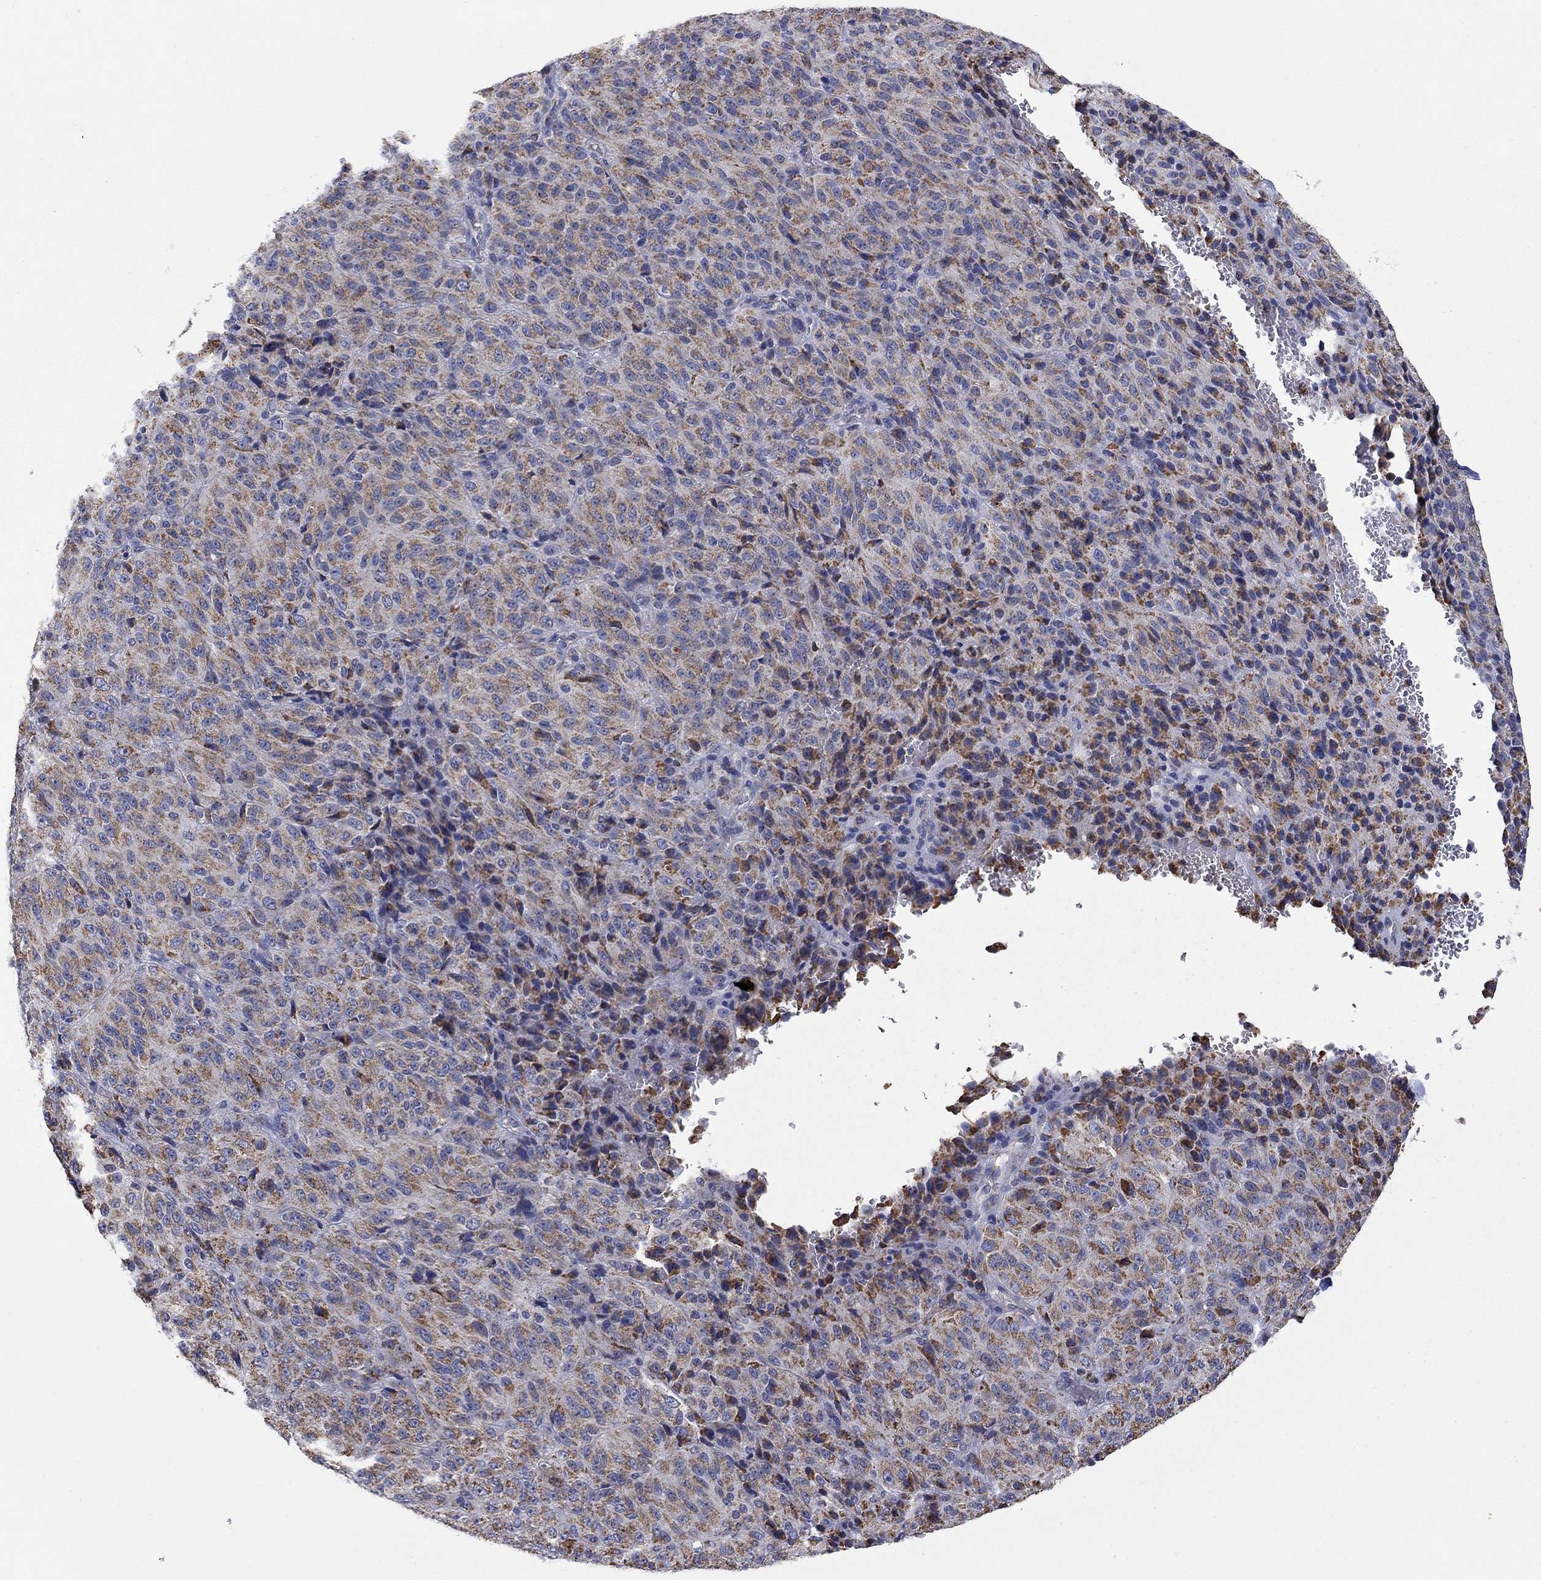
{"staining": {"intensity": "moderate", "quantity": "25%-75%", "location": "cytoplasmic/membranous"}, "tissue": "melanoma", "cell_type": "Tumor cells", "image_type": "cancer", "snomed": [{"axis": "morphology", "description": "Malignant melanoma, Metastatic site"}, {"axis": "topography", "description": "Brain"}], "caption": "A medium amount of moderate cytoplasmic/membranous positivity is identified in approximately 25%-75% of tumor cells in malignant melanoma (metastatic site) tissue.", "gene": "HPS5", "patient": {"sex": "female", "age": 56}}